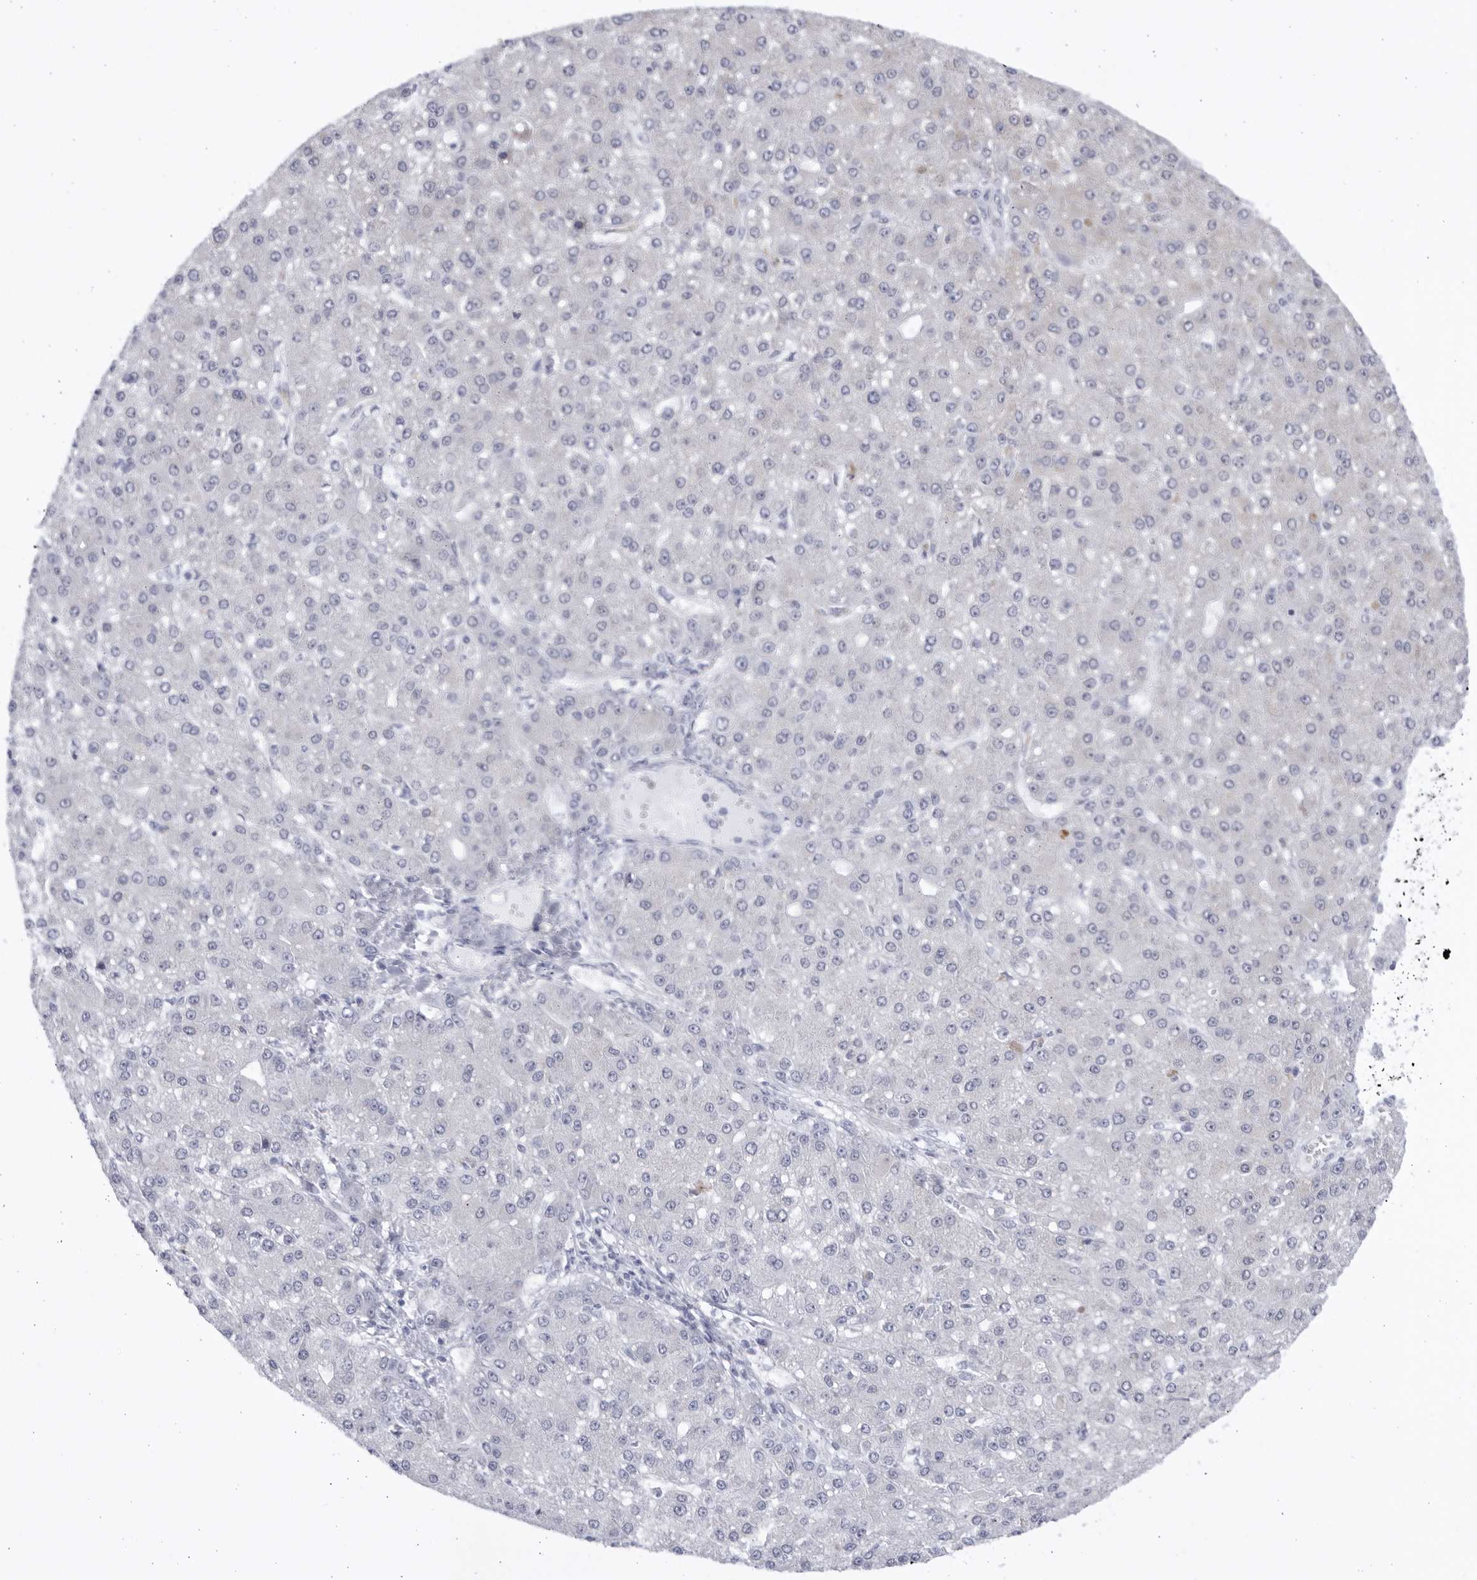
{"staining": {"intensity": "negative", "quantity": "none", "location": "none"}, "tissue": "liver cancer", "cell_type": "Tumor cells", "image_type": "cancer", "snomed": [{"axis": "morphology", "description": "Carcinoma, Hepatocellular, NOS"}, {"axis": "topography", "description": "Liver"}], "caption": "There is no significant expression in tumor cells of hepatocellular carcinoma (liver).", "gene": "CCDC181", "patient": {"sex": "male", "age": 67}}